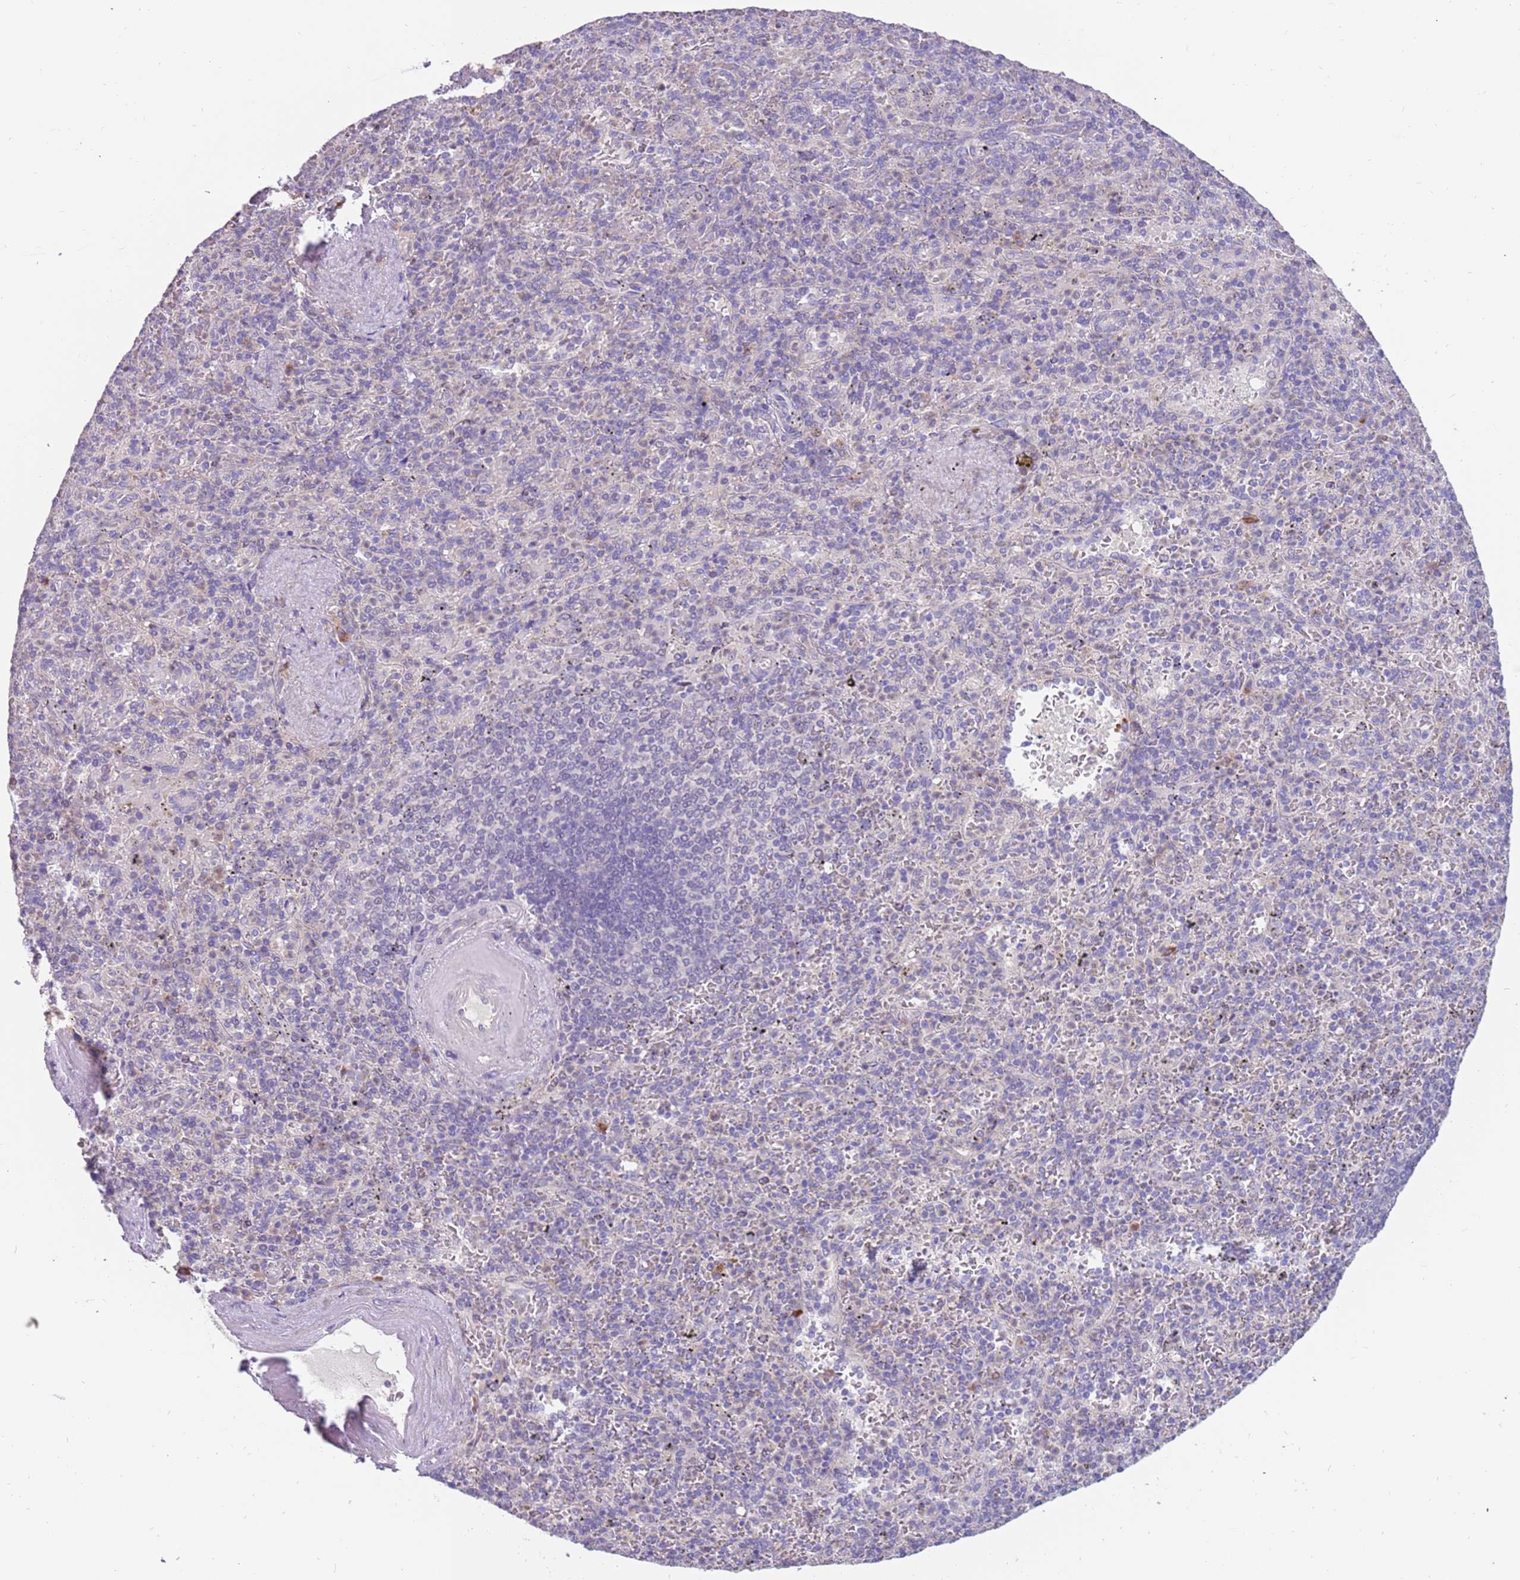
{"staining": {"intensity": "negative", "quantity": "none", "location": "none"}, "tissue": "spleen", "cell_type": "Cells in red pulp", "image_type": "normal", "snomed": [{"axis": "morphology", "description": "Normal tissue, NOS"}, {"axis": "topography", "description": "Spleen"}], "caption": "Cells in red pulp are negative for protein expression in normal human spleen. (DAB immunohistochemistry with hematoxylin counter stain).", "gene": "ZNF746", "patient": {"sex": "male", "age": 82}}